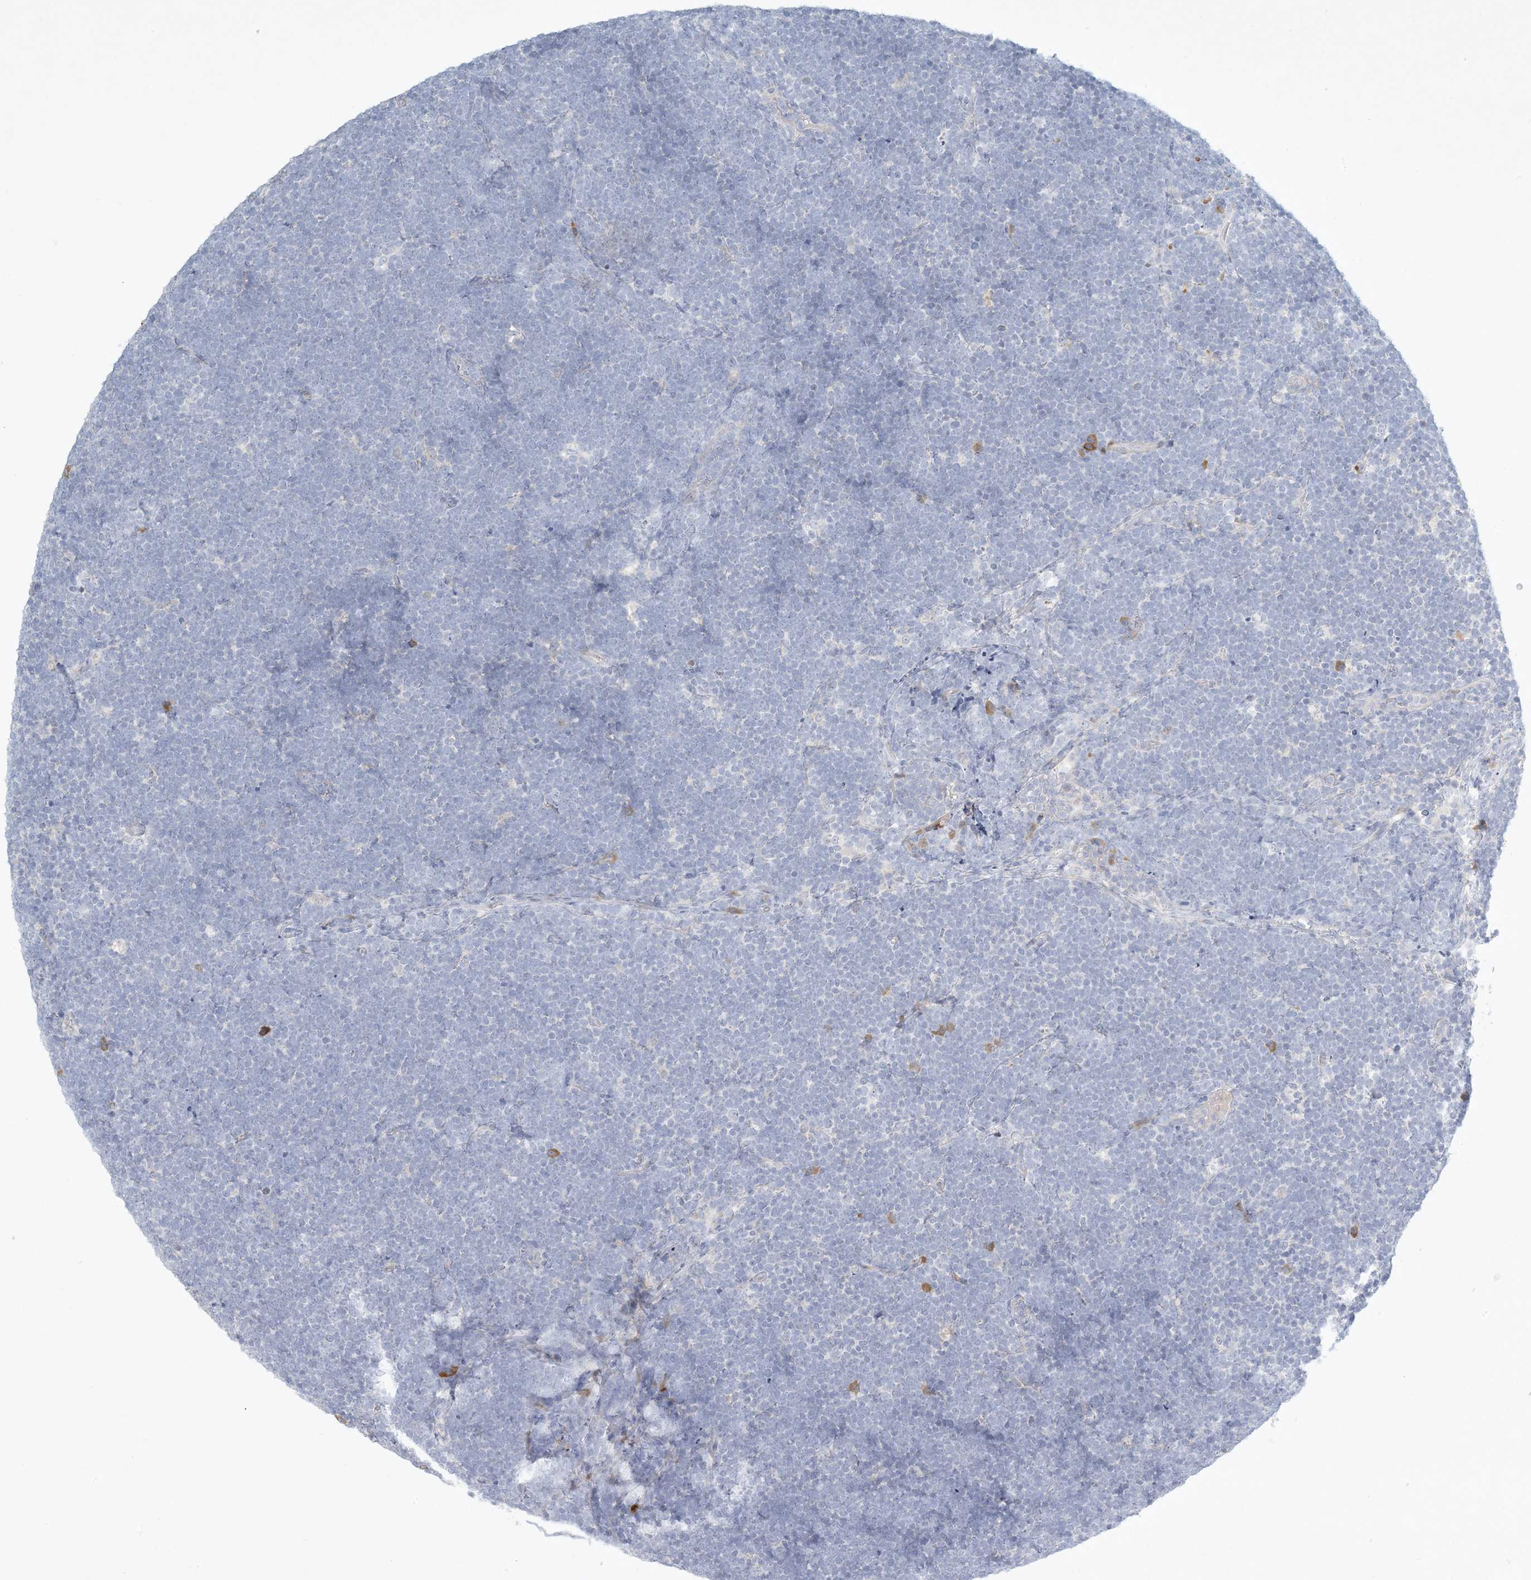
{"staining": {"intensity": "negative", "quantity": "none", "location": "none"}, "tissue": "lymphoma", "cell_type": "Tumor cells", "image_type": "cancer", "snomed": [{"axis": "morphology", "description": "Malignant lymphoma, non-Hodgkin's type, High grade"}, {"axis": "topography", "description": "Lymph node"}], "caption": "Malignant lymphoma, non-Hodgkin's type (high-grade) was stained to show a protein in brown. There is no significant staining in tumor cells.", "gene": "ZNF385D", "patient": {"sex": "male", "age": 13}}